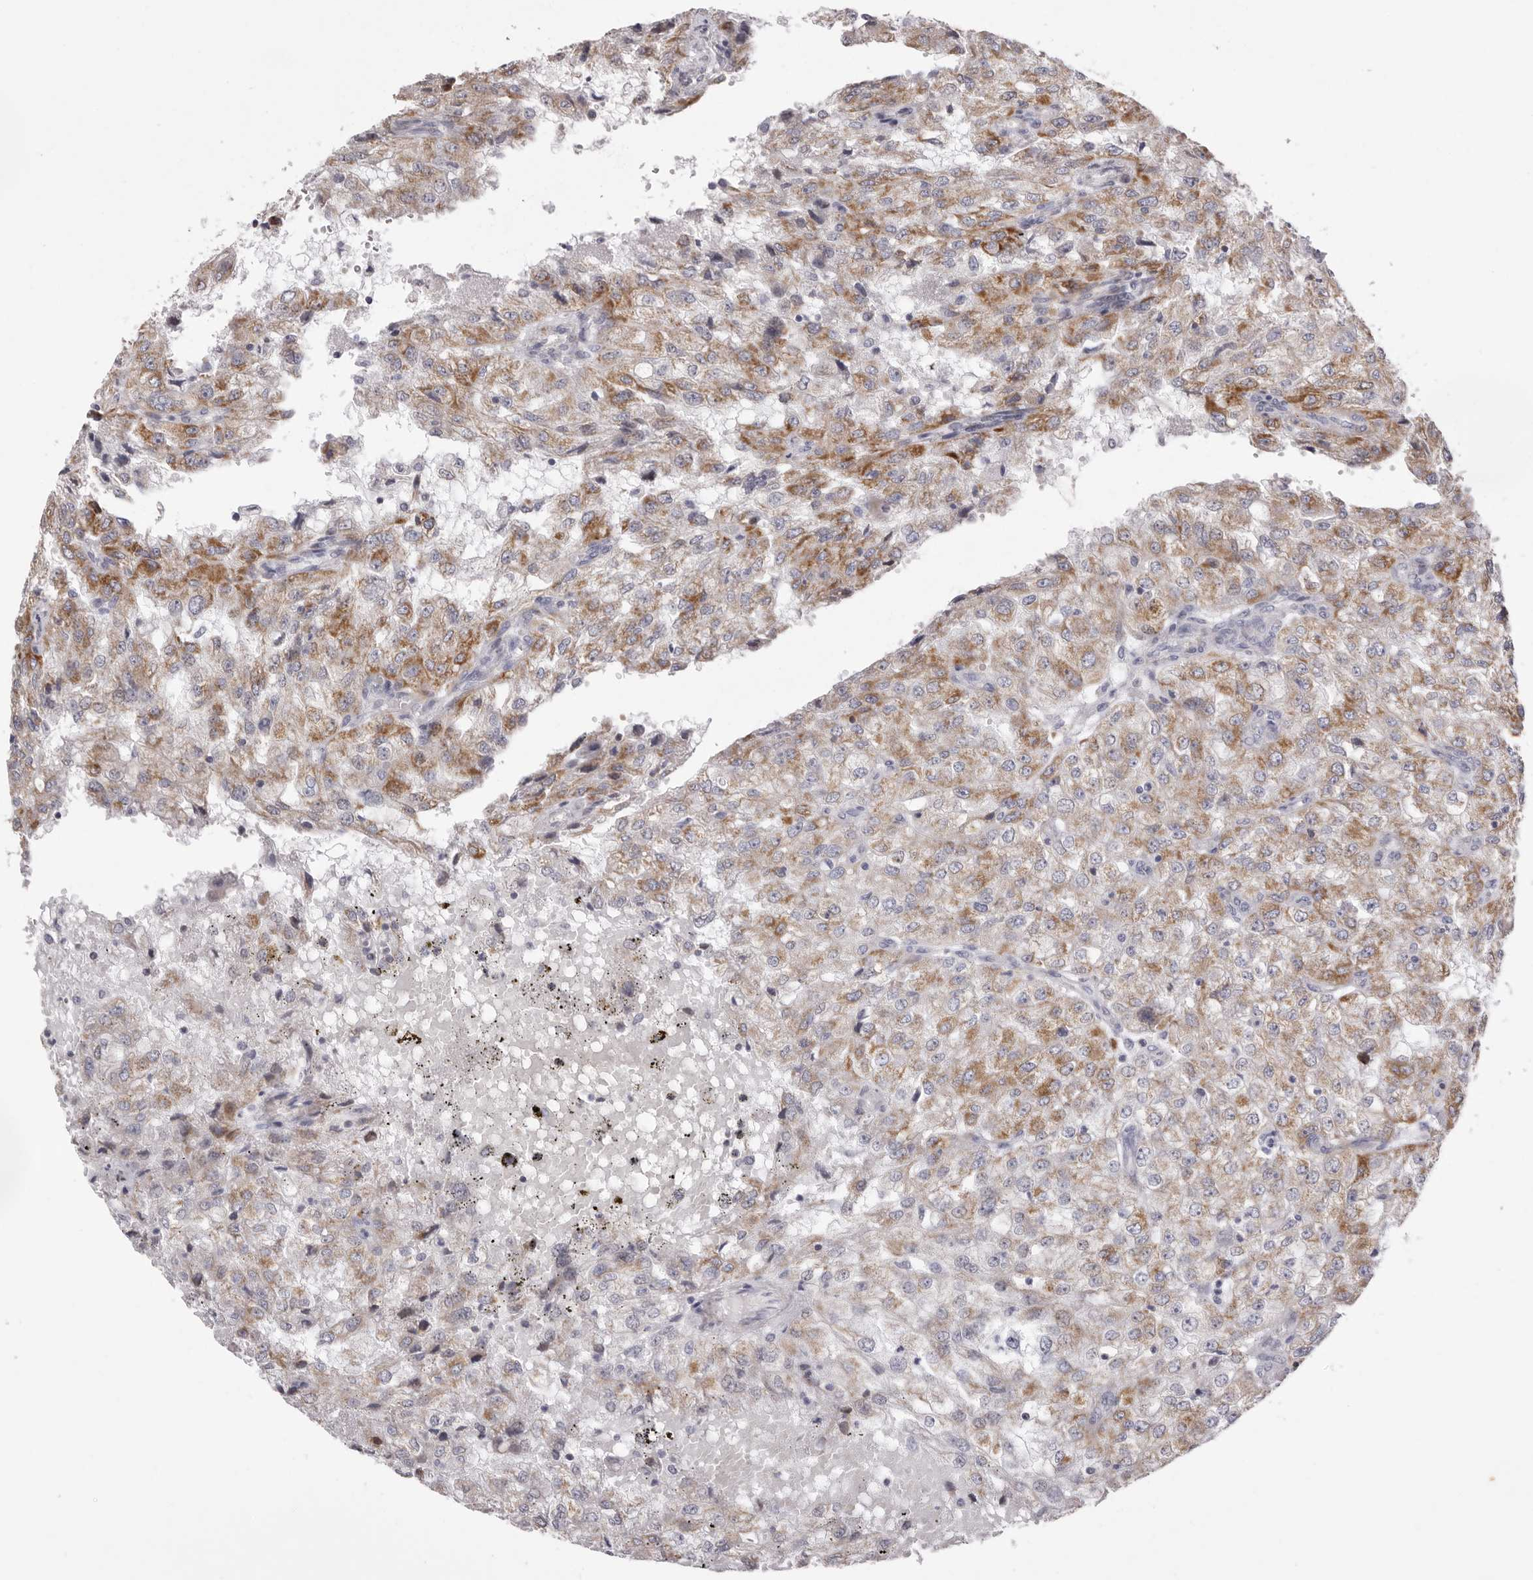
{"staining": {"intensity": "moderate", "quantity": ">75%", "location": "cytoplasmic/membranous"}, "tissue": "renal cancer", "cell_type": "Tumor cells", "image_type": "cancer", "snomed": [{"axis": "morphology", "description": "Adenocarcinoma, NOS"}, {"axis": "topography", "description": "Kidney"}], "caption": "Protein staining by immunohistochemistry exhibits moderate cytoplasmic/membranous expression in about >75% of tumor cells in adenocarcinoma (renal).", "gene": "TIMM17B", "patient": {"sex": "female", "age": 54}}